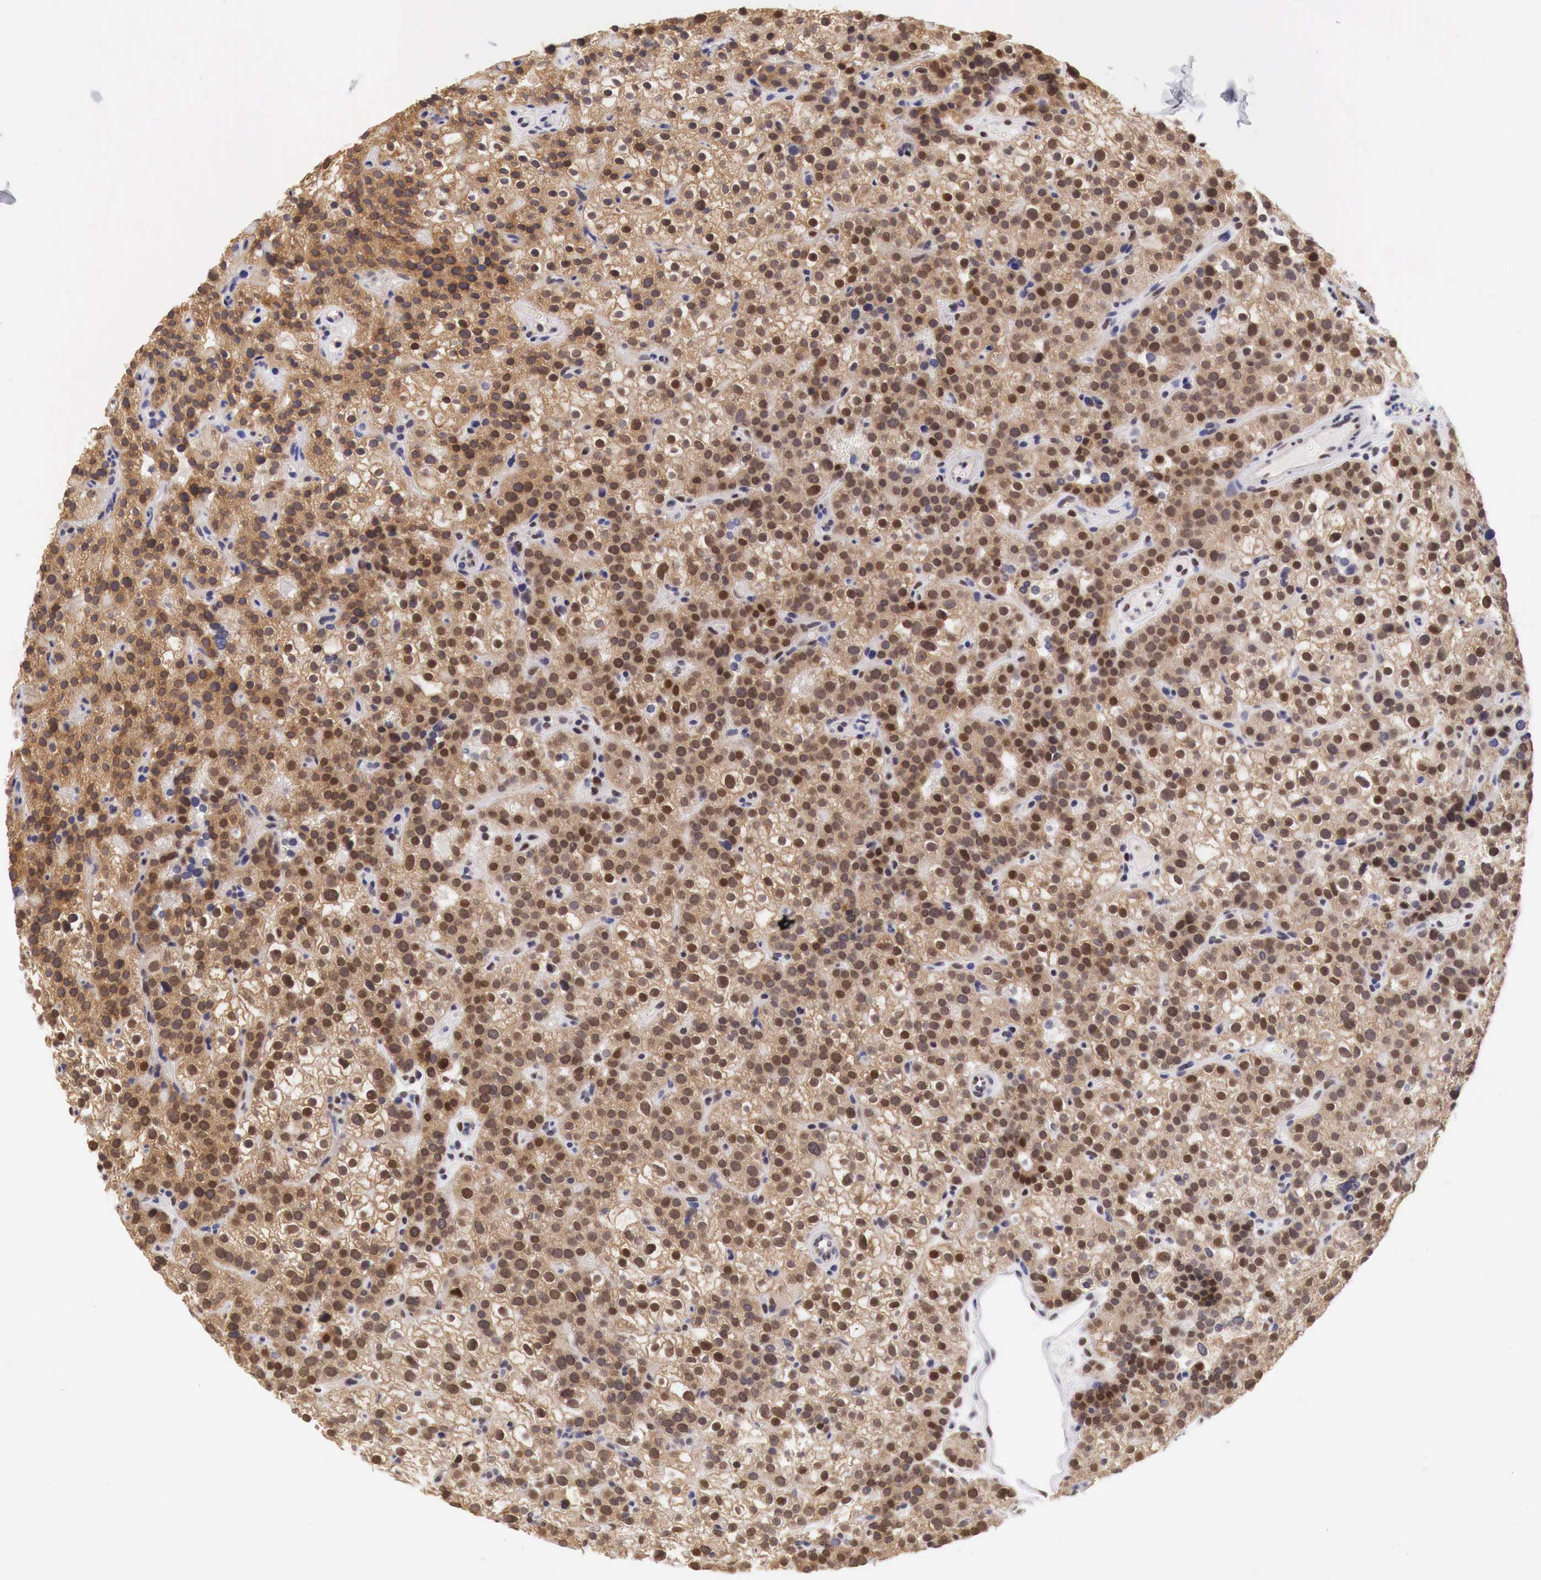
{"staining": {"intensity": "strong", "quantity": ">75%", "location": "cytoplasmic/membranous,nuclear"}, "tissue": "parathyroid gland", "cell_type": "Glandular cells", "image_type": "normal", "snomed": [{"axis": "morphology", "description": "Normal tissue, NOS"}, {"axis": "topography", "description": "Parathyroid gland"}], "caption": "Protein expression analysis of unremarkable human parathyroid gland reveals strong cytoplasmic/membranous,nuclear staining in about >75% of glandular cells.", "gene": "PABIR2", "patient": {"sex": "male", "age": 71}}